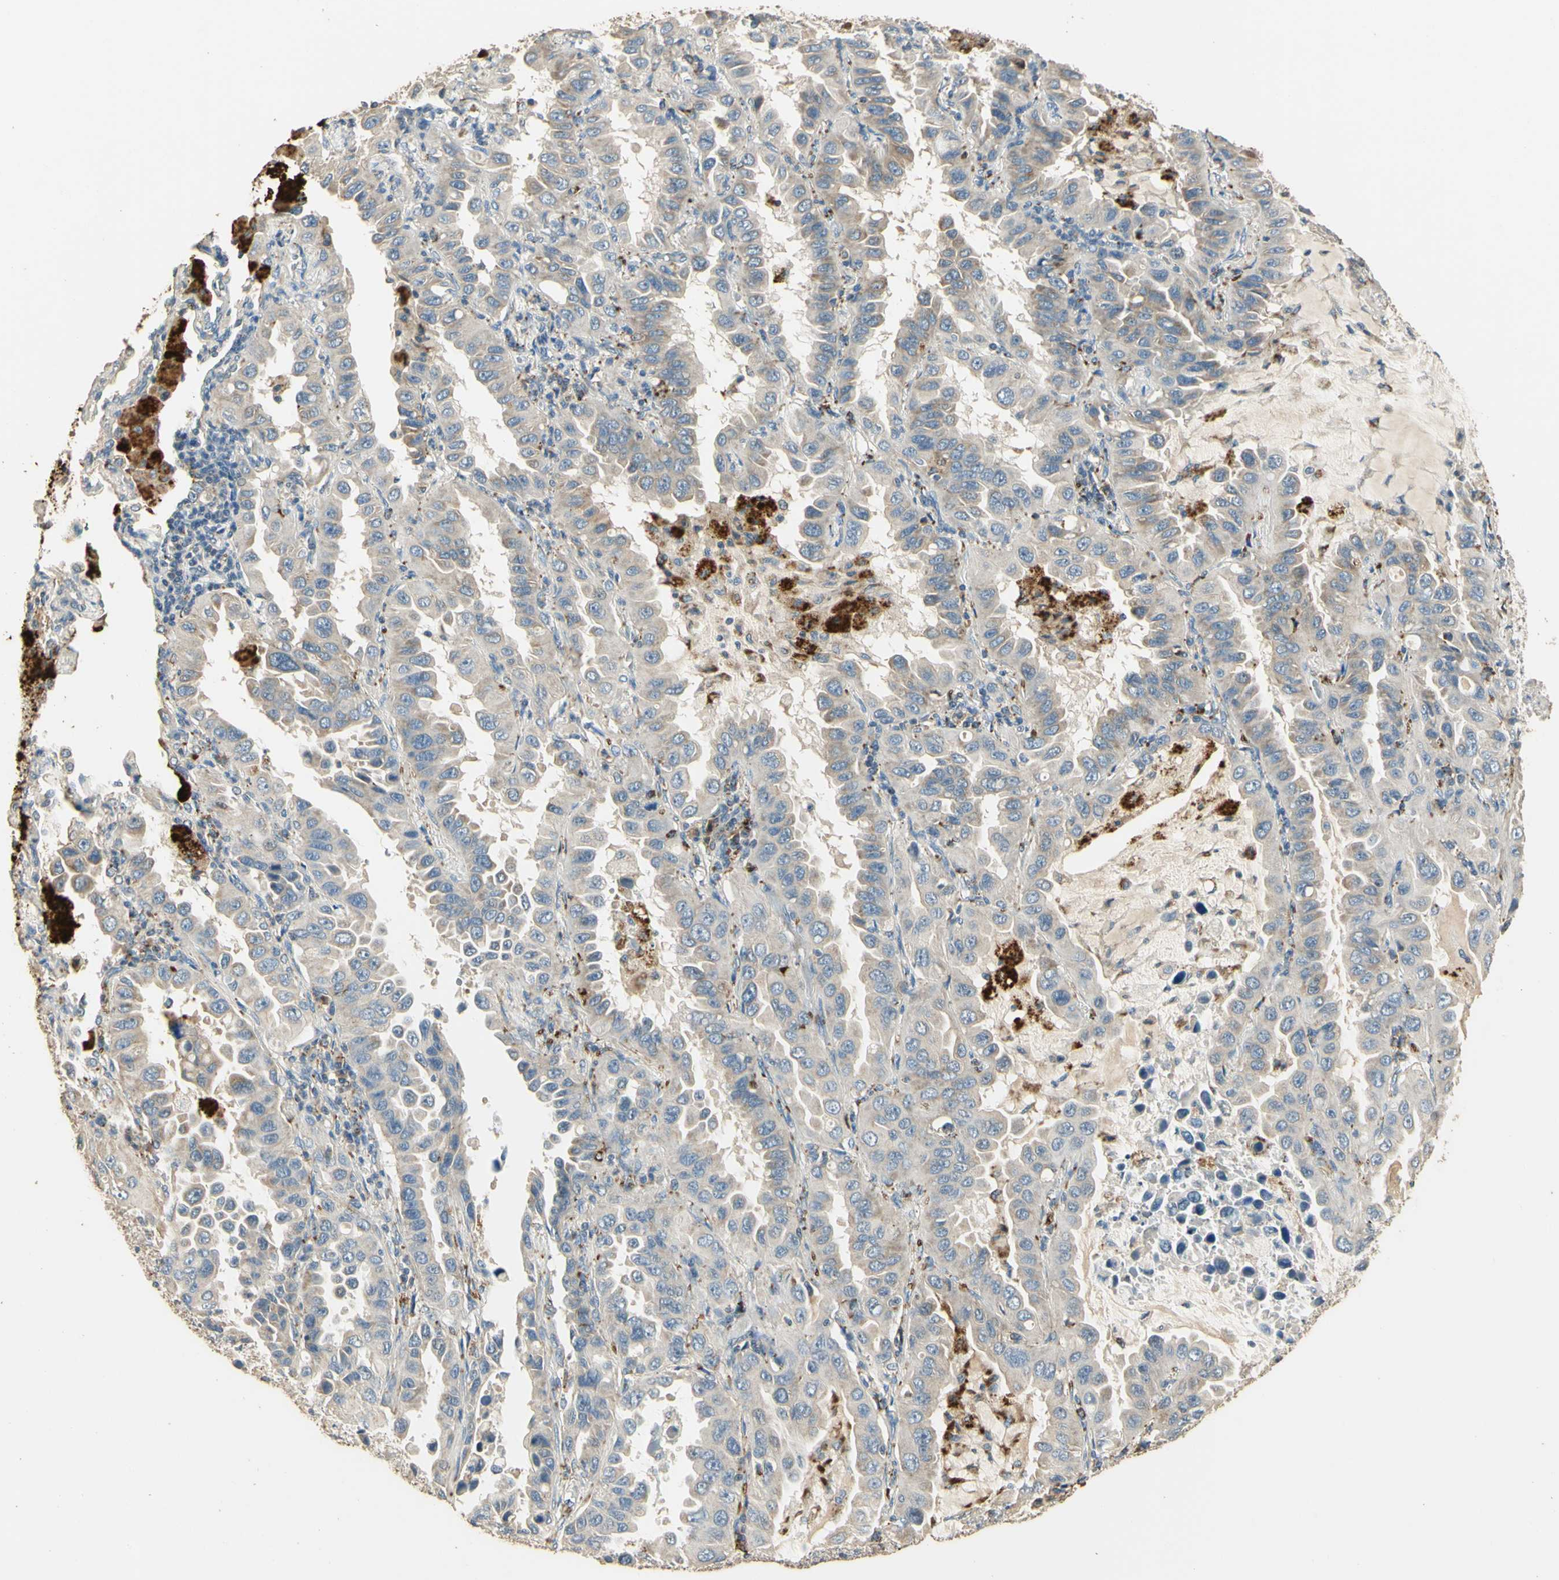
{"staining": {"intensity": "negative", "quantity": "none", "location": "none"}, "tissue": "lung cancer", "cell_type": "Tumor cells", "image_type": "cancer", "snomed": [{"axis": "morphology", "description": "Adenocarcinoma, NOS"}, {"axis": "topography", "description": "Lung"}], "caption": "A histopathology image of adenocarcinoma (lung) stained for a protein exhibits no brown staining in tumor cells. (Brightfield microscopy of DAB (3,3'-diaminobenzidine) IHC at high magnification).", "gene": "ARHGEF17", "patient": {"sex": "male", "age": 64}}